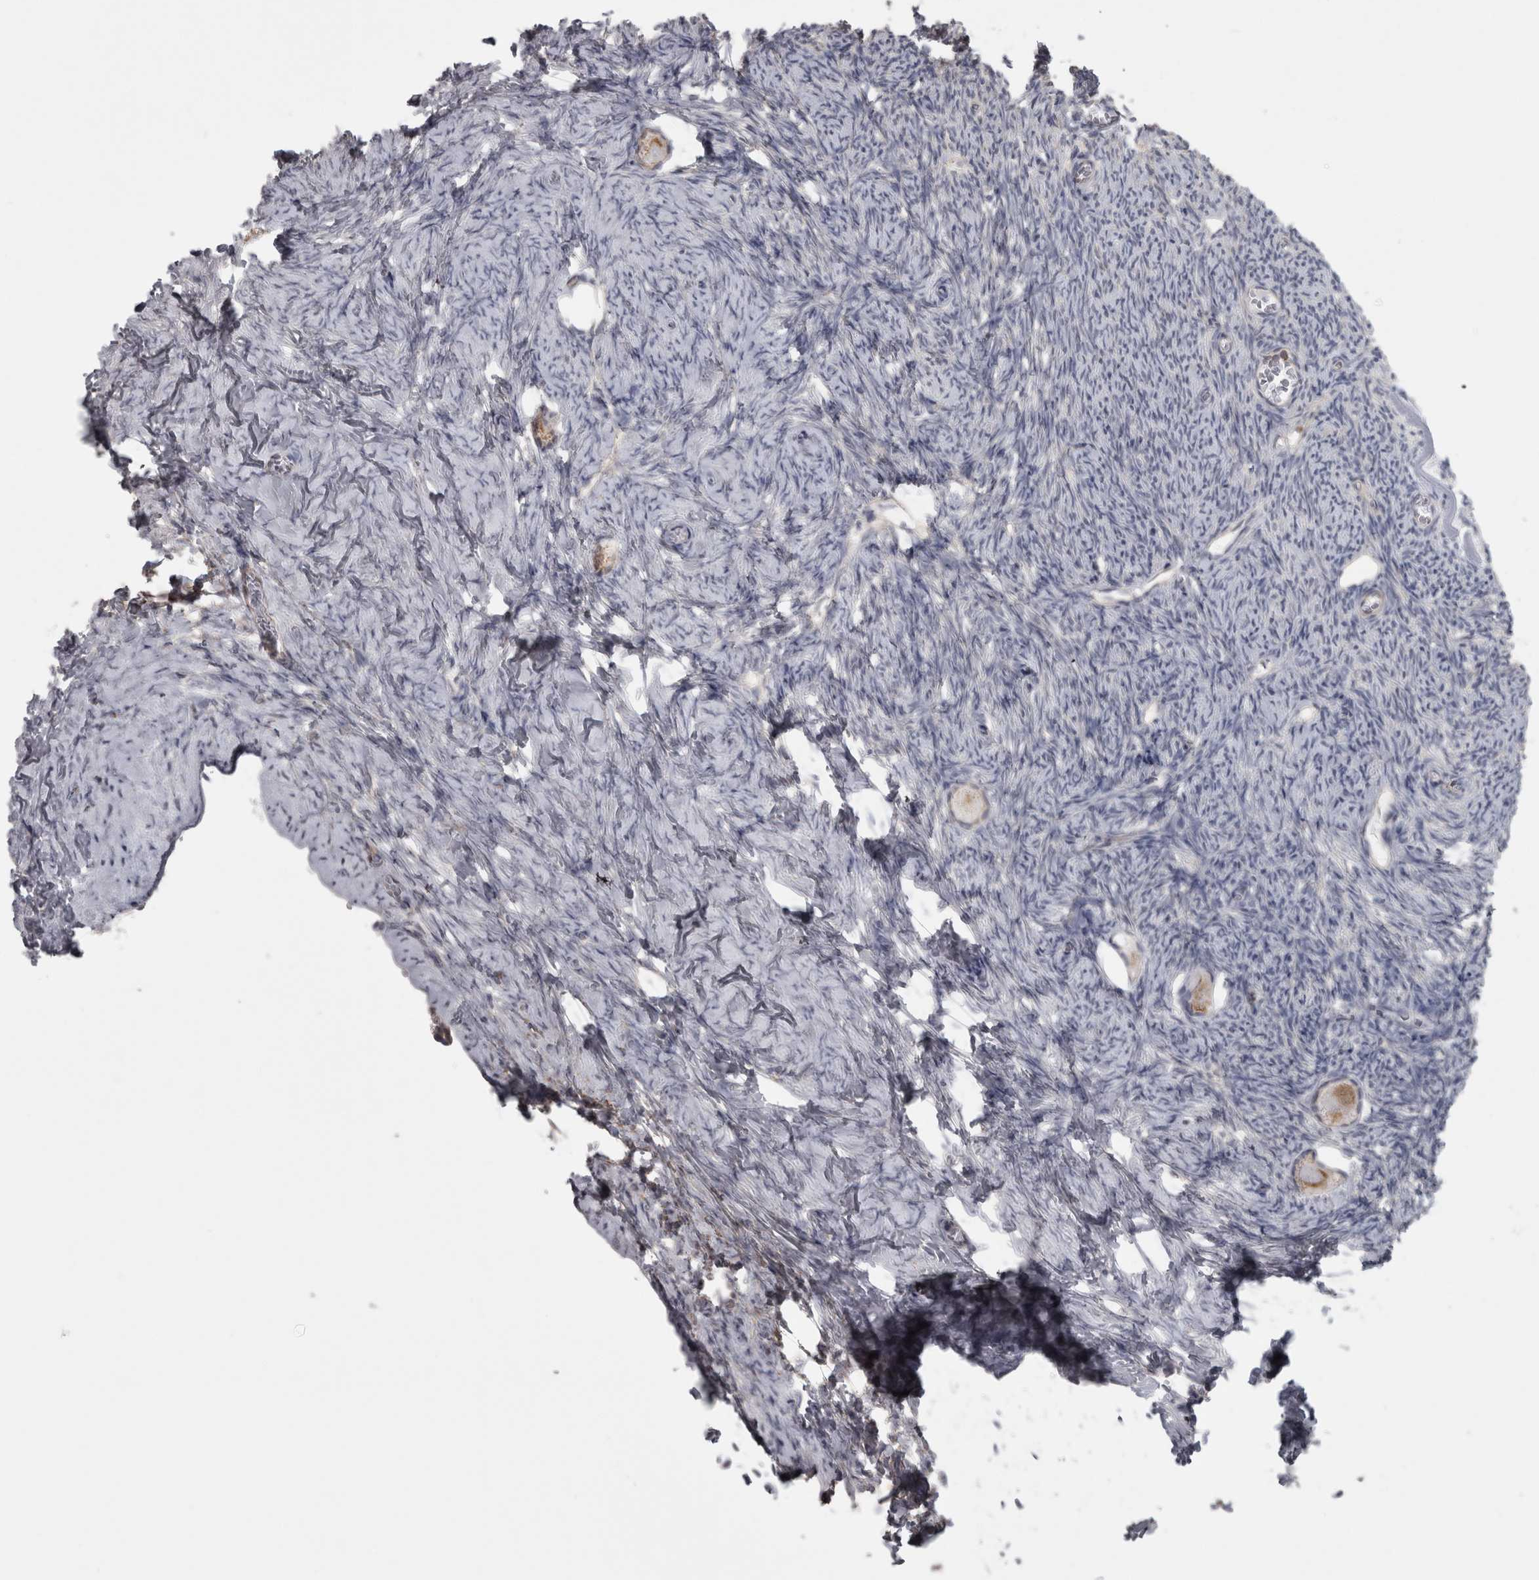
{"staining": {"intensity": "weak", "quantity": ">75%", "location": "cytoplasmic/membranous"}, "tissue": "ovary", "cell_type": "Follicle cells", "image_type": "normal", "snomed": [{"axis": "morphology", "description": "Normal tissue, NOS"}, {"axis": "topography", "description": "Ovary"}], "caption": "Unremarkable ovary exhibits weak cytoplasmic/membranous positivity in approximately >75% of follicle cells, visualized by immunohistochemistry.", "gene": "PPP1R12B", "patient": {"sex": "female", "age": 27}}